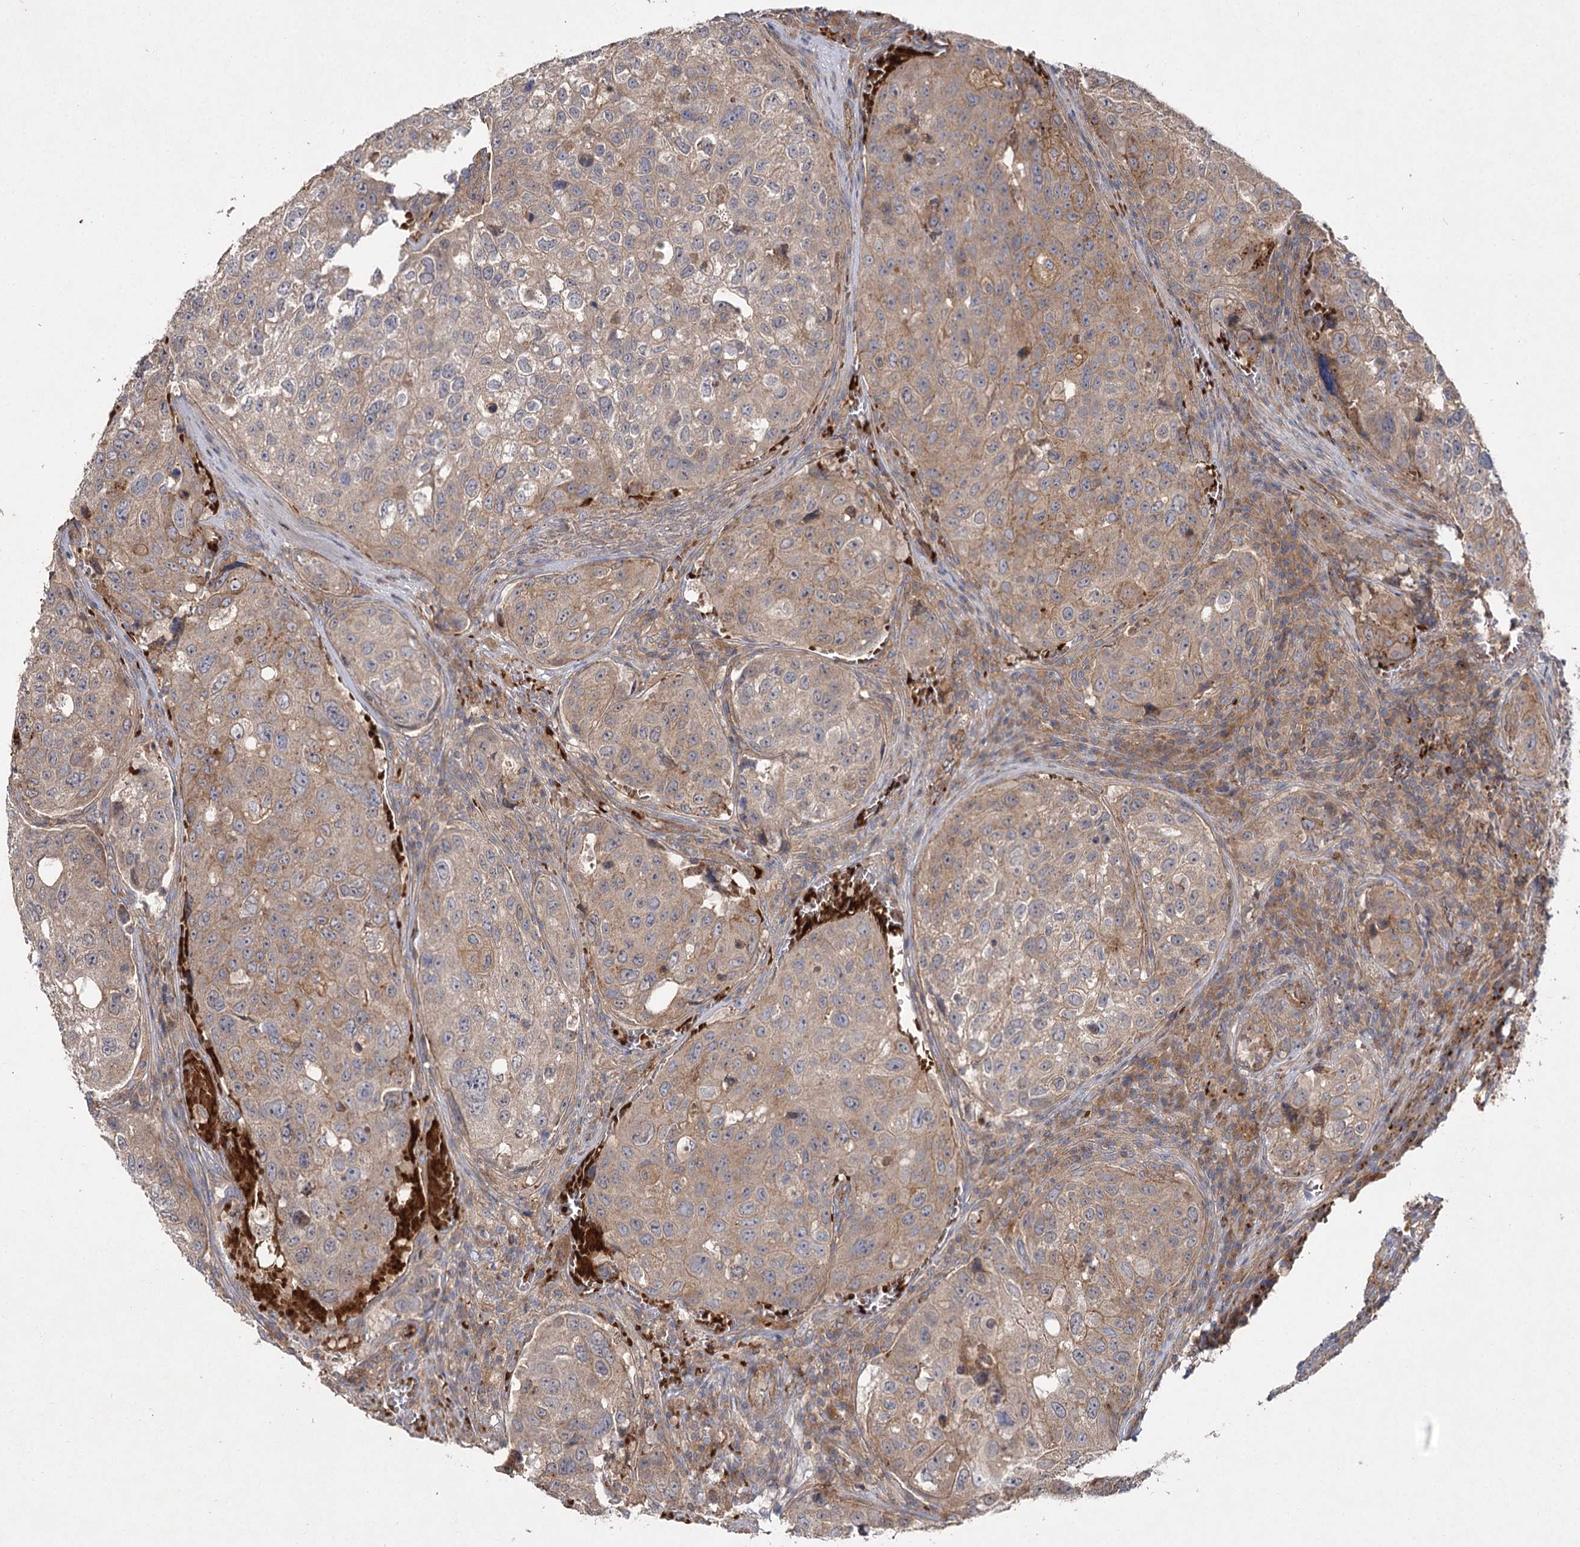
{"staining": {"intensity": "moderate", "quantity": ">75%", "location": "cytoplasmic/membranous"}, "tissue": "urothelial cancer", "cell_type": "Tumor cells", "image_type": "cancer", "snomed": [{"axis": "morphology", "description": "Urothelial carcinoma, High grade"}, {"axis": "topography", "description": "Lymph node"}, {"axis": "topography", "description": "Urinary bladder"}], "caption": "Urothelial cancer was stained to show a protein in brown. There is medium levels of moderate cytoplasmic/membranous expression in about >75% of tumor cells. The staining is performed using DAB (3,3'-diaminobenzidine) brown chromogen to label protein expression. The nuclei are counter-stained blue using hematoxylin.", "gene": "KIAA0825", "patient": {"sex": "male", "age": 51}}